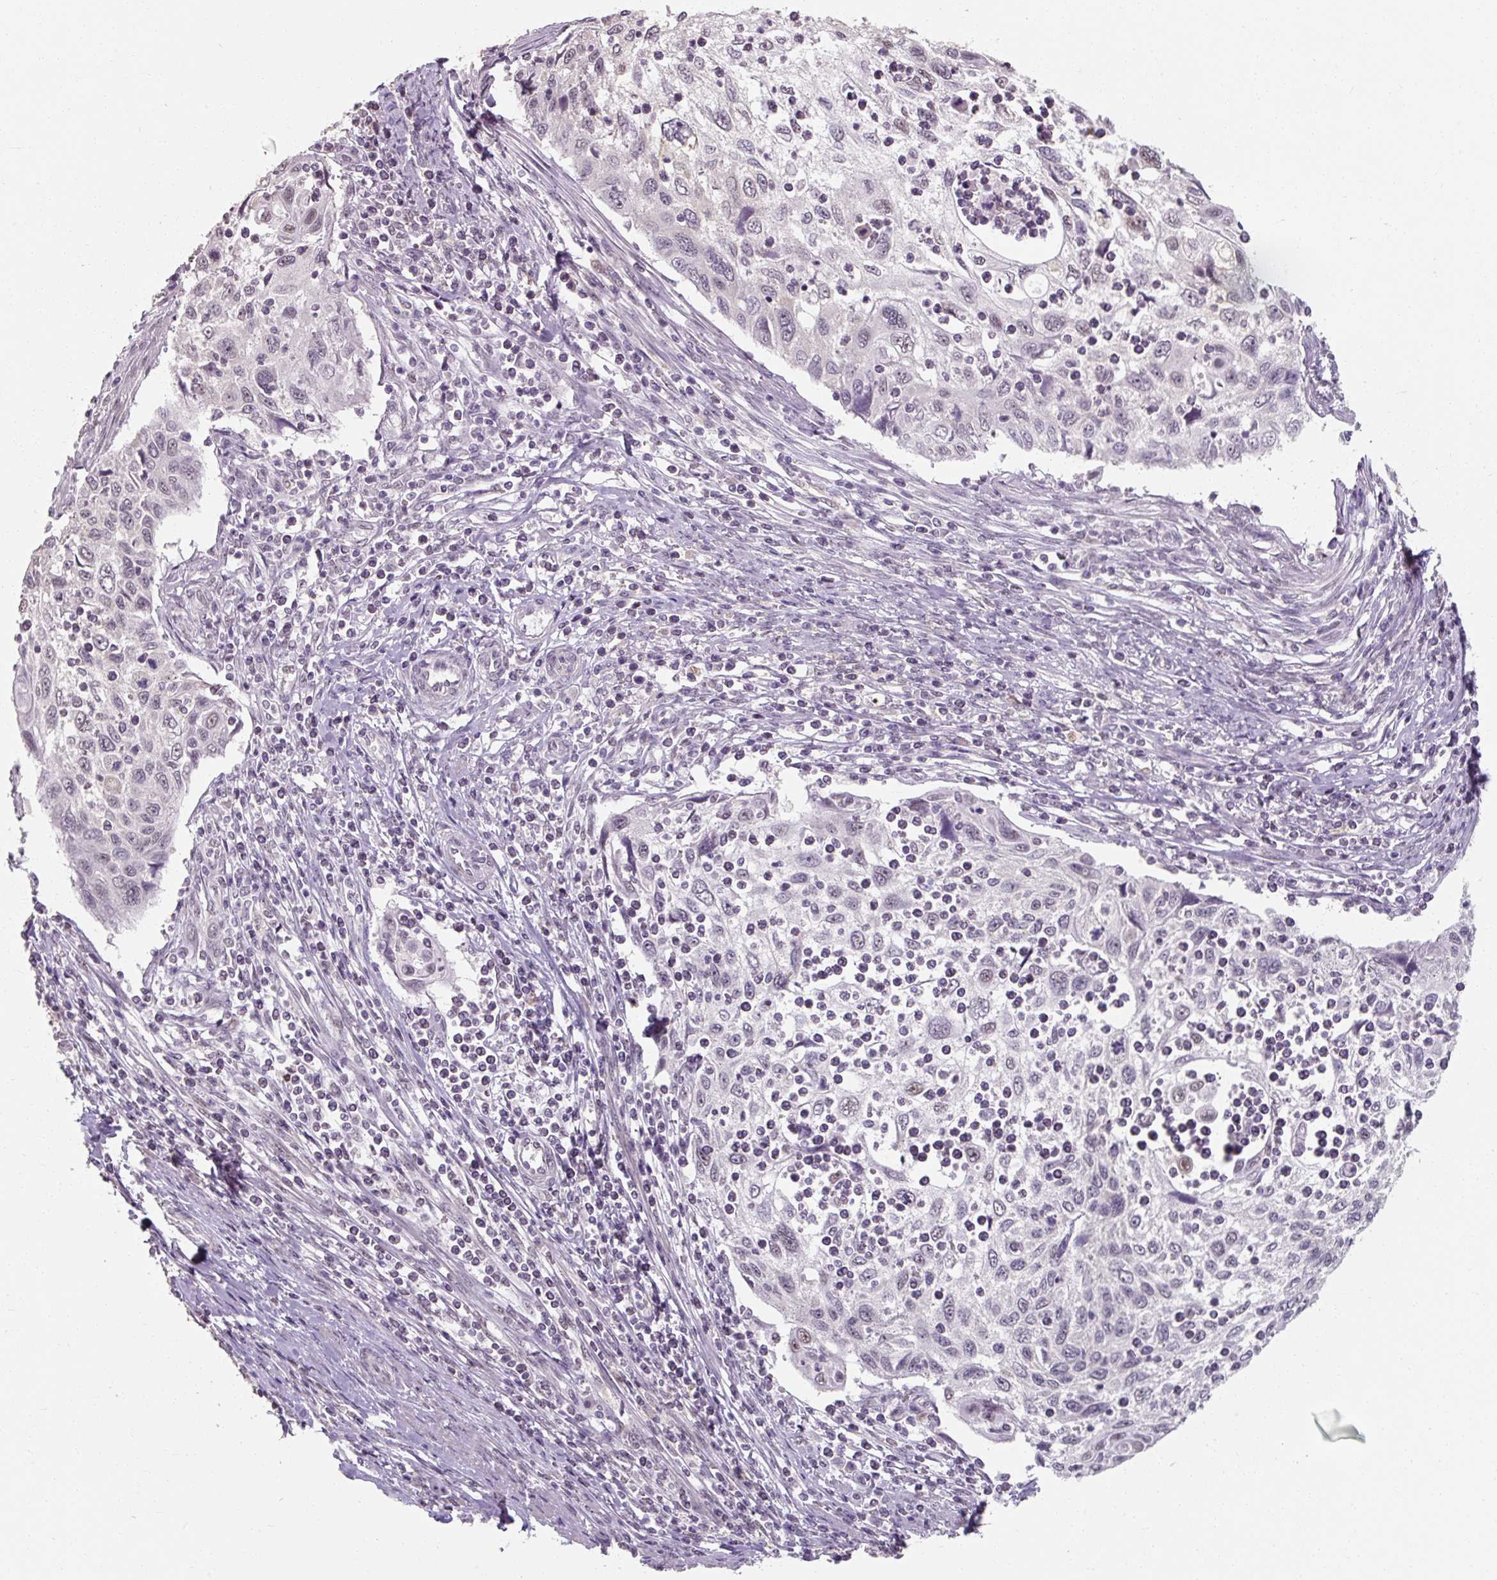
{"staining": {"intensity": "negative", "quantity": "none", "location": "none"}, "tissue": "cervical cancer", "cell_type": "Tumor cells", "image_type": "cancer", "snomed": [{"axis": "morphology", "description": "Squamous cell carcinoma, NOS"}, {"axis": "topography", "description": "Cervix"}], "caption": "Protein analysis of cervical cancer demonstrates no significant staining in tumor cells.", "gene": "ZFTRAF1", "patient": {"sex": "female", "age": 70}}